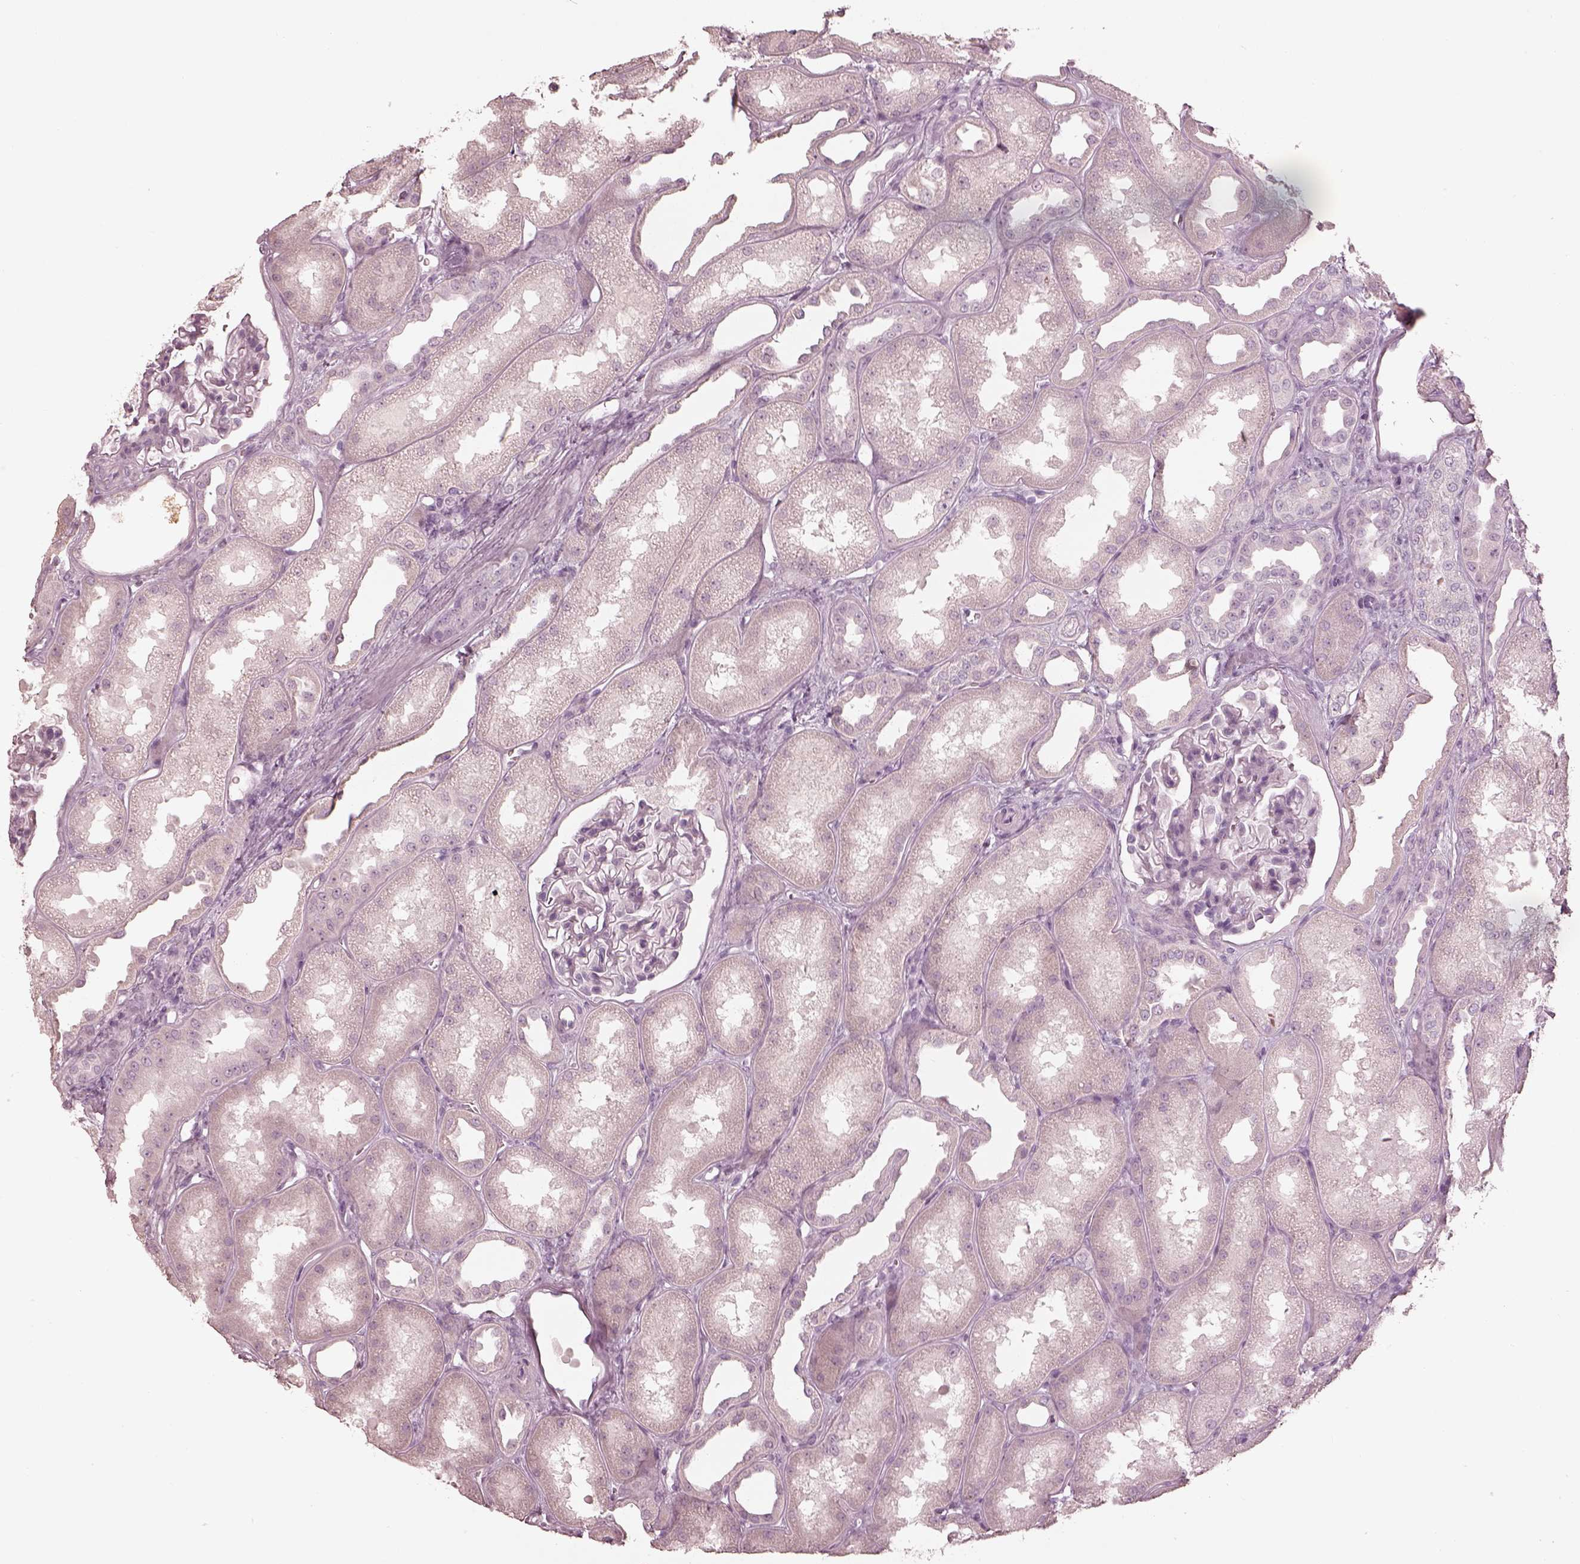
{"staining": {"intensity": "negative", "quantity": "none", "location": "none"}, "tissue": "kidney", "cell_type": "Cells in glomeruli", "image_type": "normal", "snomed": [{"axis": "morphology", "description": "Normal tissue, NOS"}, {"axis": "topography", "description": "Kidney"}], "caption": "There is no significant expression in cells in glomeruli of kidney. (DAB immunohistochemistry (IHC) with hematoxylin counter stain).", "gene": "SPATA6L", "patient": {"sex": "male", "age": 61}}